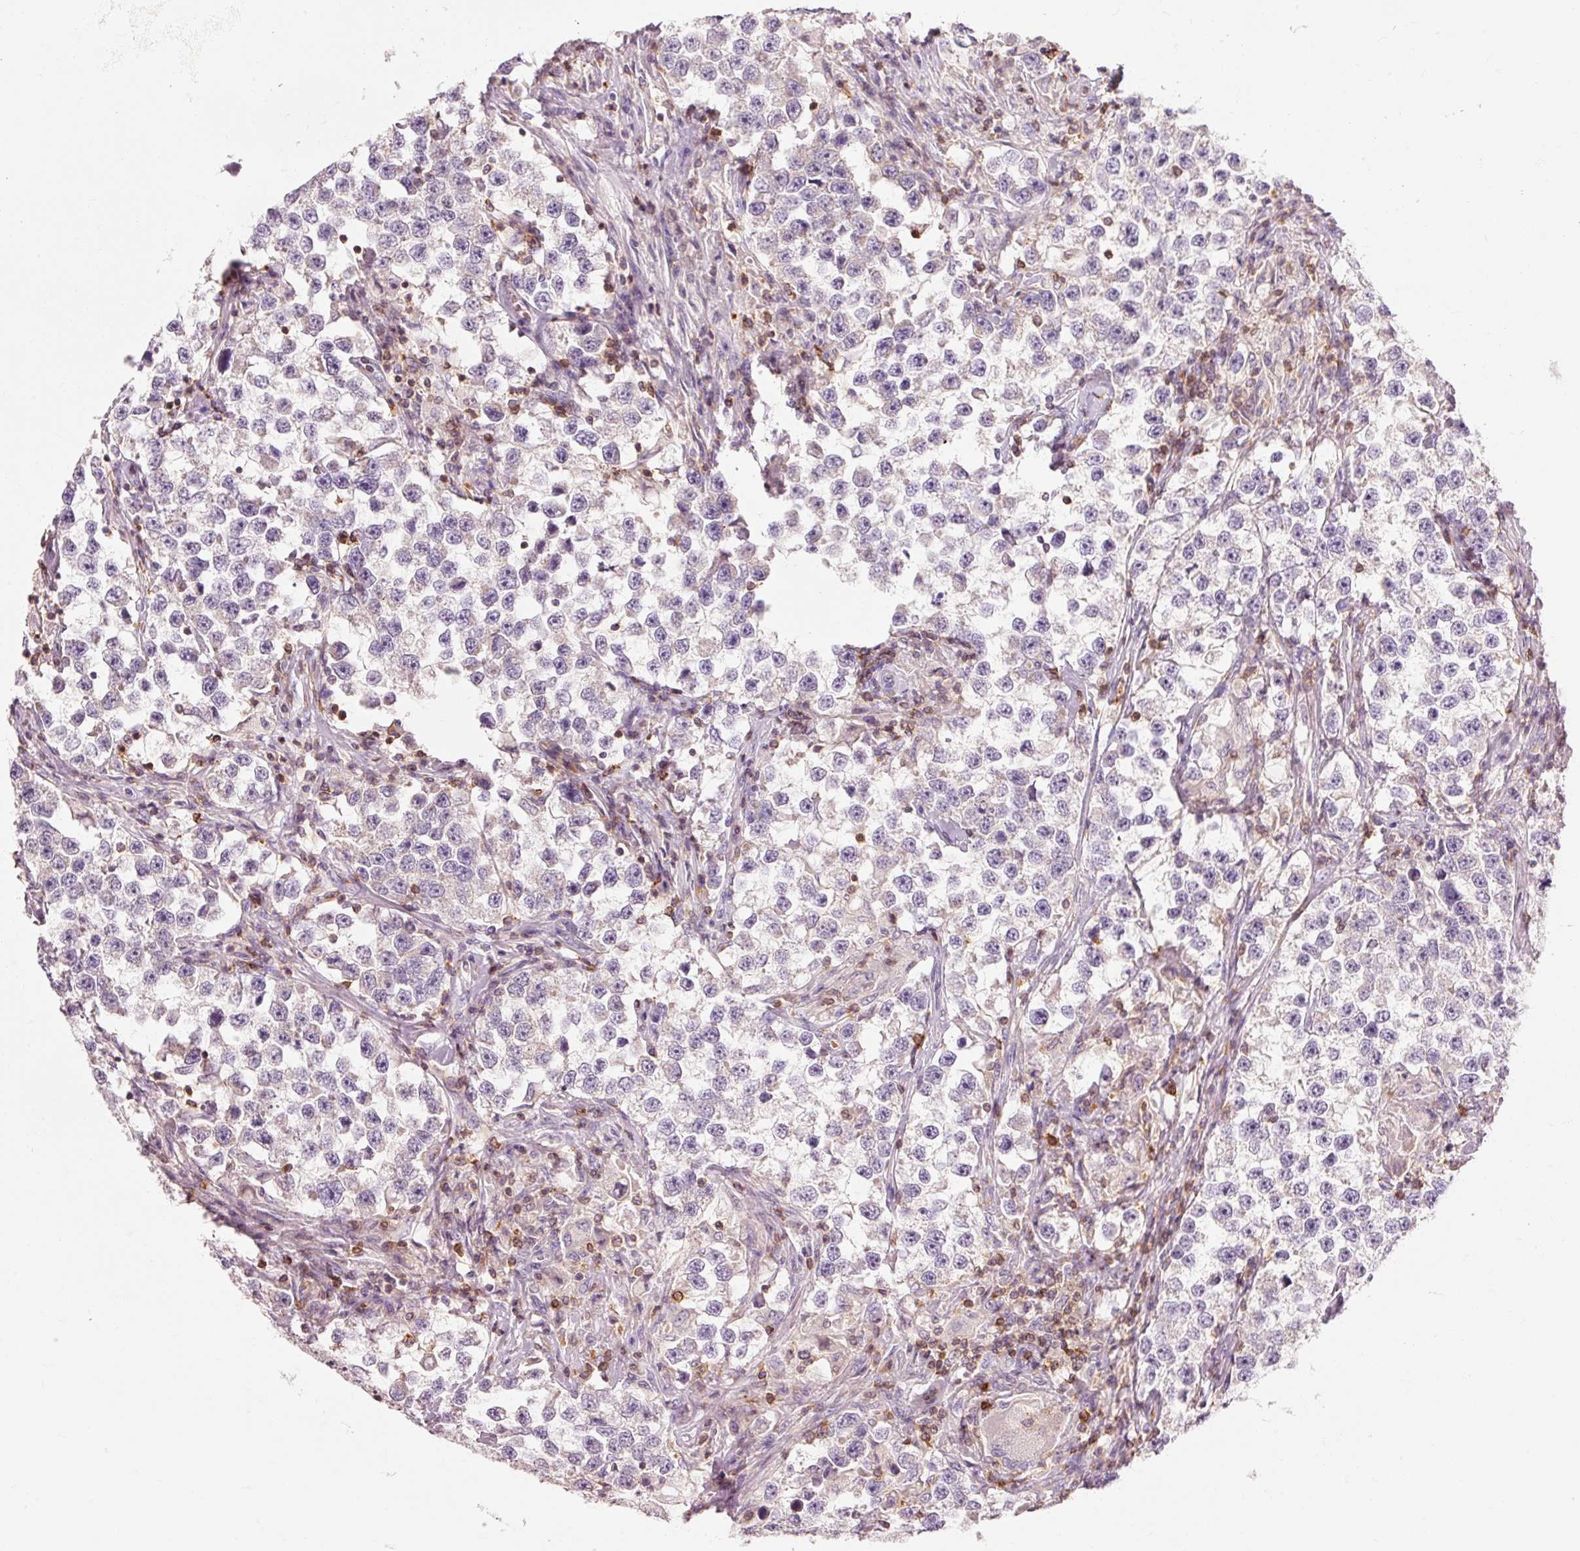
{"staining": {"intensity": "negative", "quantity": "none", "location": "none"}, "tissue": "testis cancer", "cell_type": "Tumor cells", "image_type": "cancer", "snomed": [{"axis": "morphology", "description": "Seminoma, NOS"}, {"axis": "topography", "description": "Testis"}], "caption": "This is a image of immunohistochemistry staining of testis cancer (seminoma), which shows no expression in tumor cells.", "gene": "OR8K1", "patient": {"sex": "male", "age": 46}}